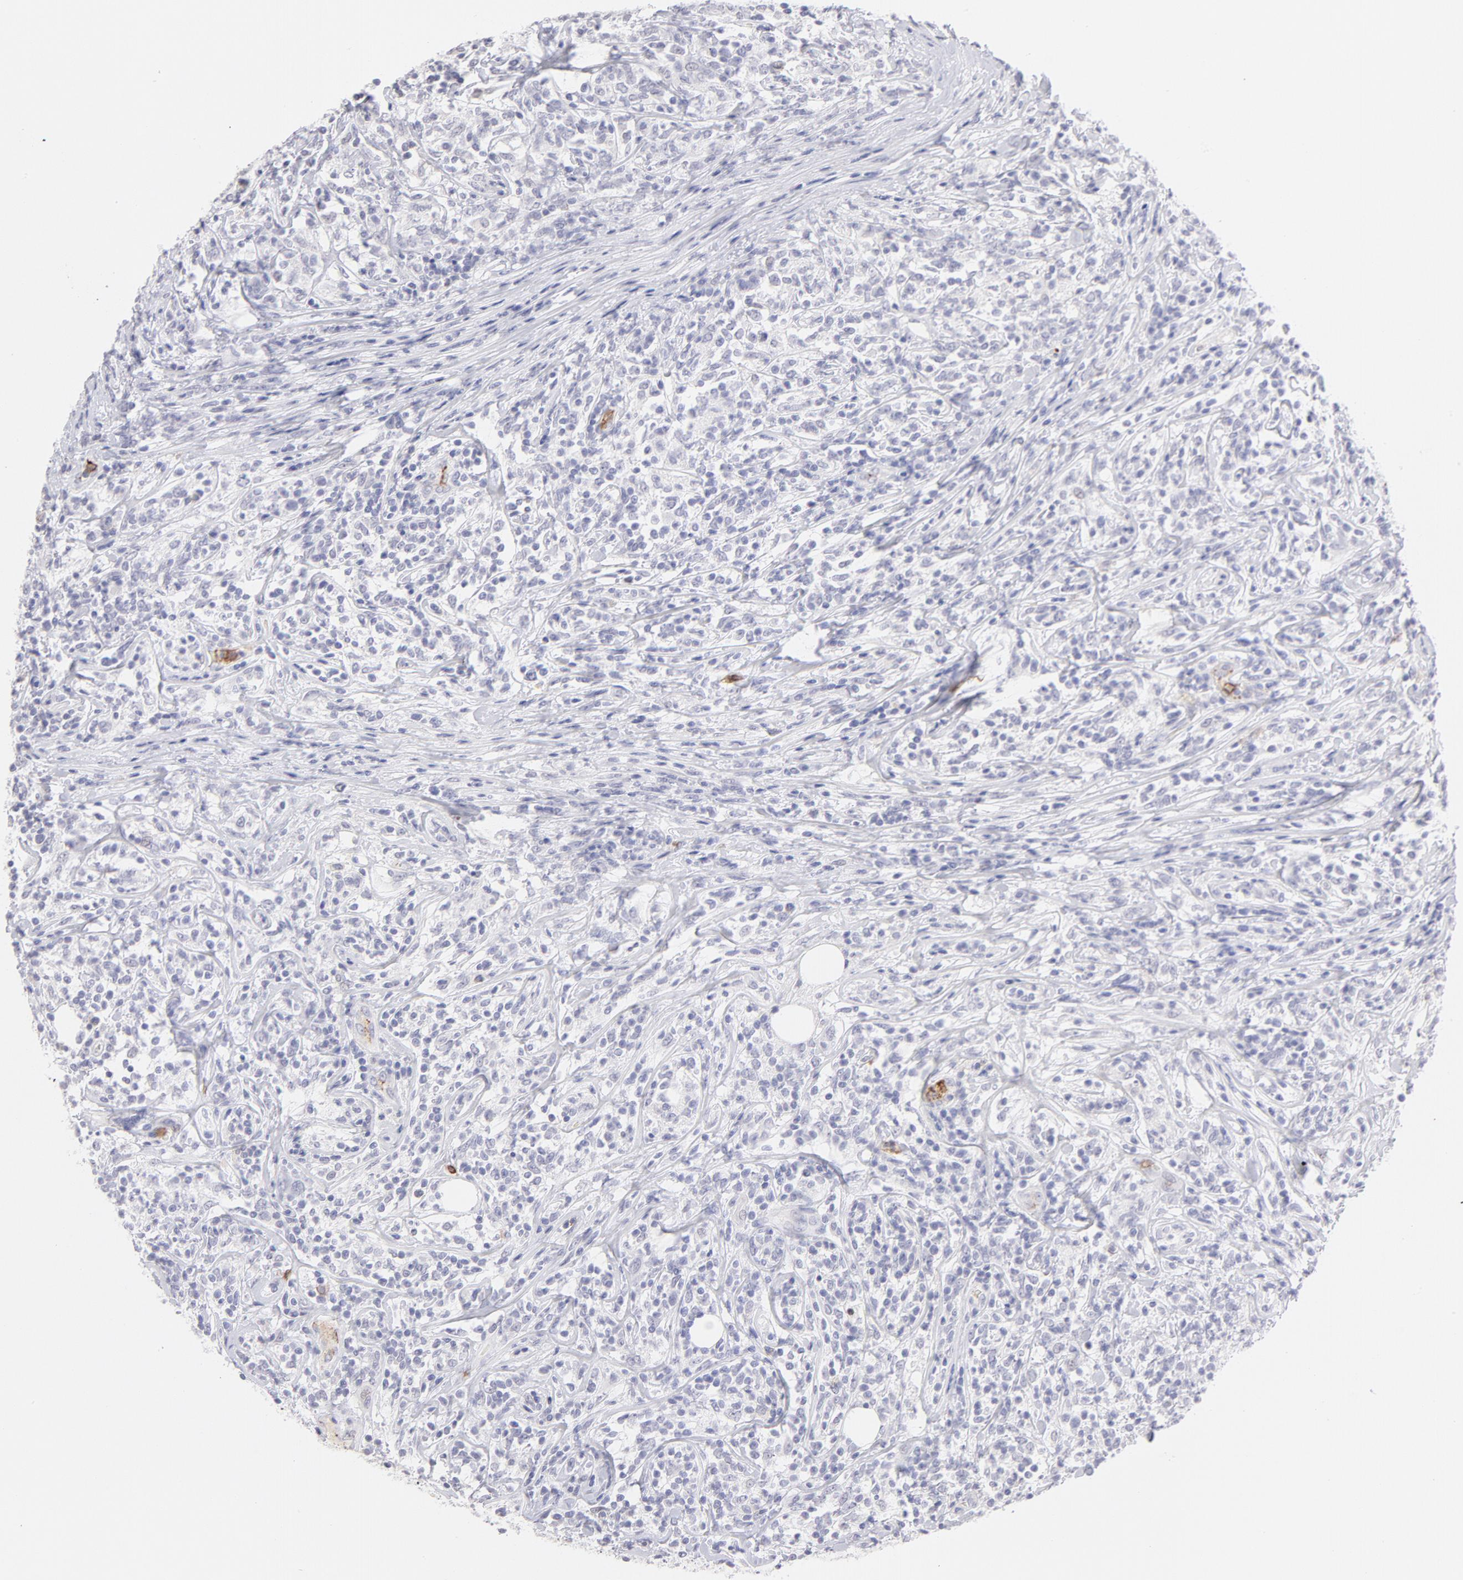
{"staining": {"intensity": "negative", "quantity": "none", "location": "none"}, "tissue": "lymphoma", "cell_type": "Tumor cells", "image_type": "cancer", "snomed": [{"axis": "morphology", "description": "Malignant lymphoma, non-Hodgkin's type, High grade"}, {"axis": "topography", "description": "Lymph node"}], "caption": "High magnification brightfield microscopy of high-grade malignant lymphoma, non-Hodgkin's type stained with DAB (brown) and counterstained with hematoxylin (blue): tumor cells show no significant expression.", "gene": "LTB4R", "patient": {"sex": "female", "age": 84}}